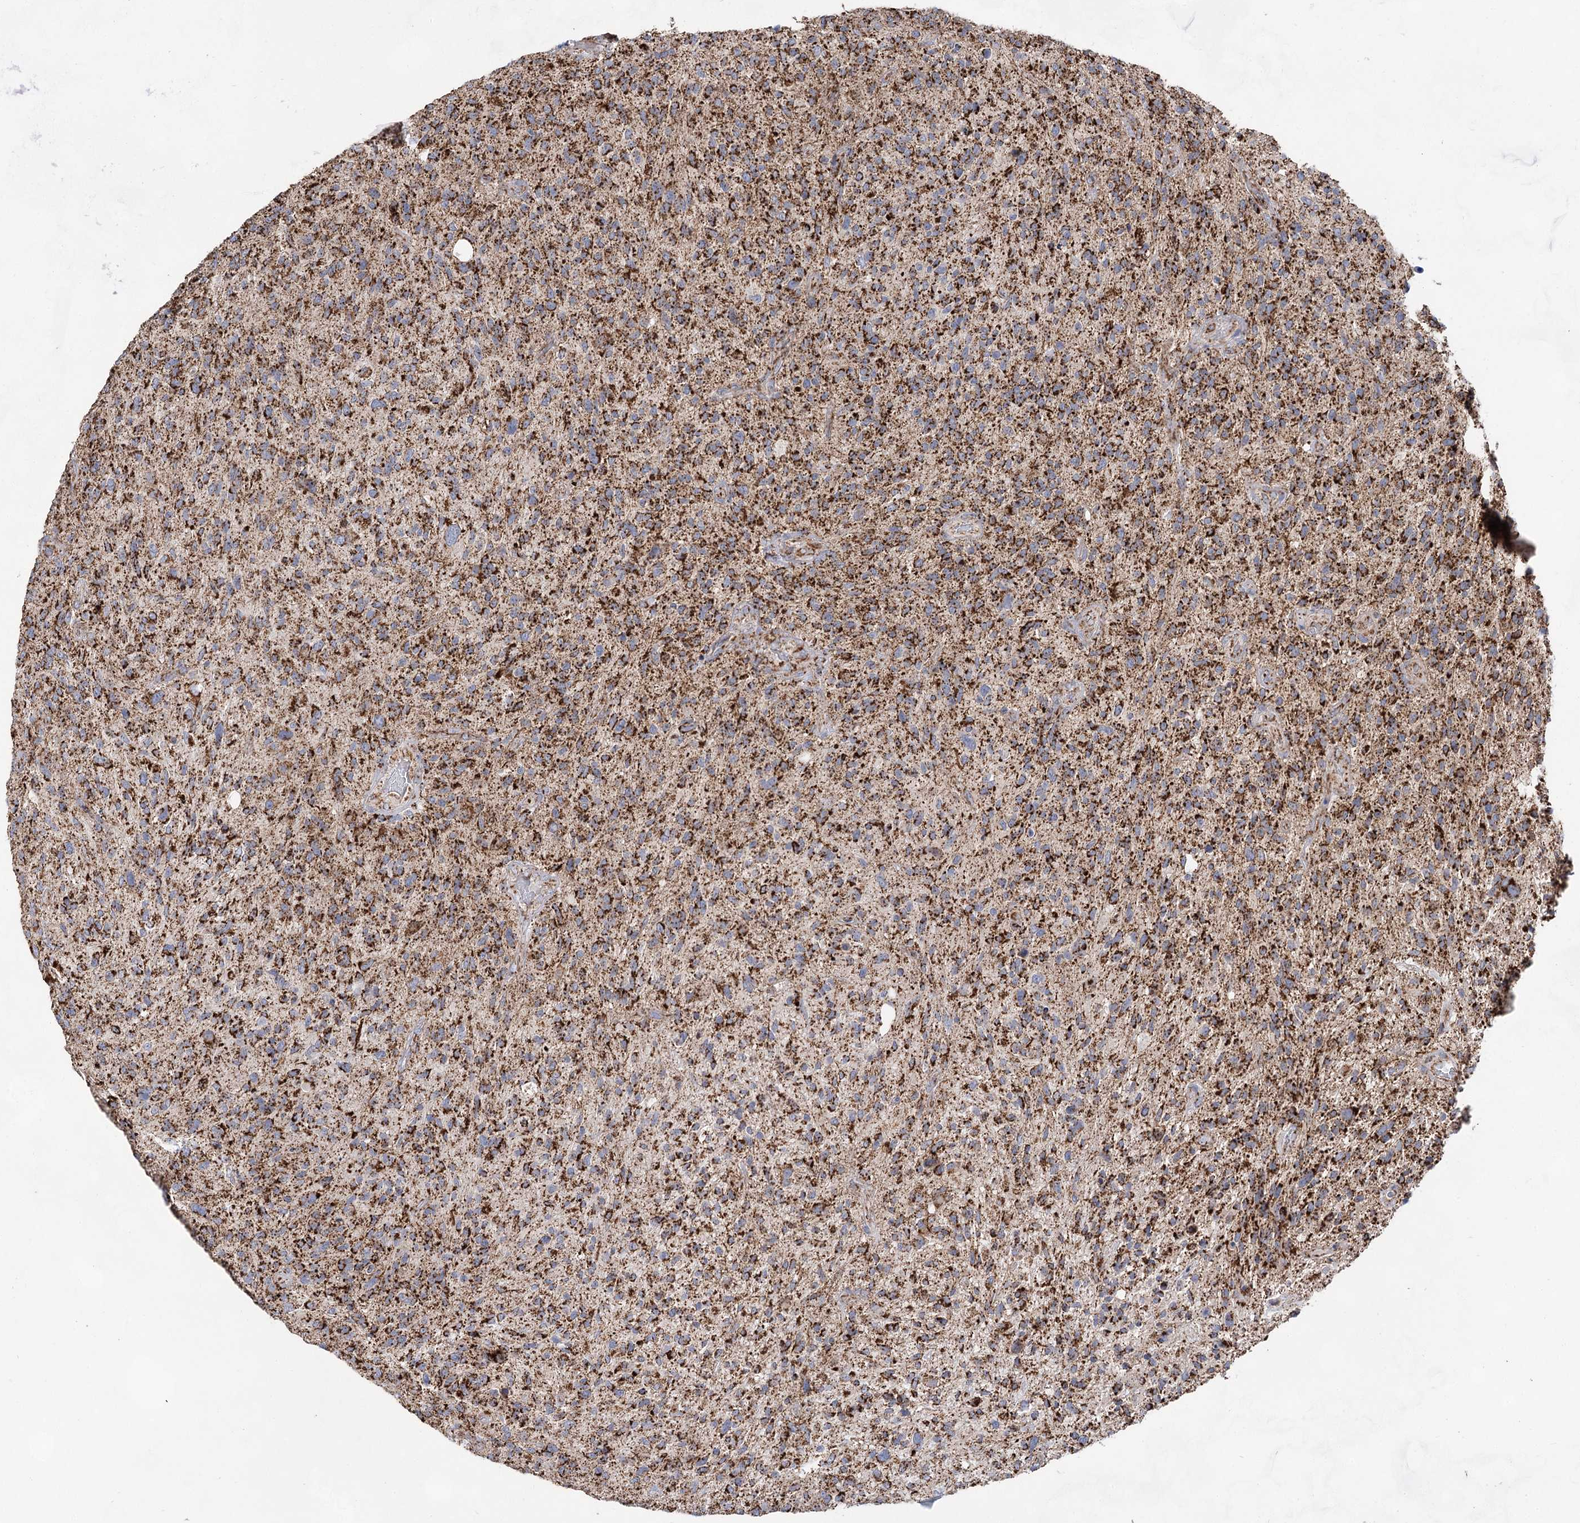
{"staining": {"intensity": "strong", "quantity": ">75%", "location": "cytoplasmic/membranous"}, "tissue": "glioma", "cell_type": "Tumor cells", "image_type": "cancer", "snomed": [{"axis": "morphology", "description": "Glioma, malignant, High grade"}, {"axis": "topography", "description": "Brain"}], "caption": "Glioma was stained to show a protein in brown. There is high levels of strong cytoplasmic/membranous positivity in about >75% of tumor cells.", "gene": "NADK2", "patient": {"sex": "male", "age": 47}}